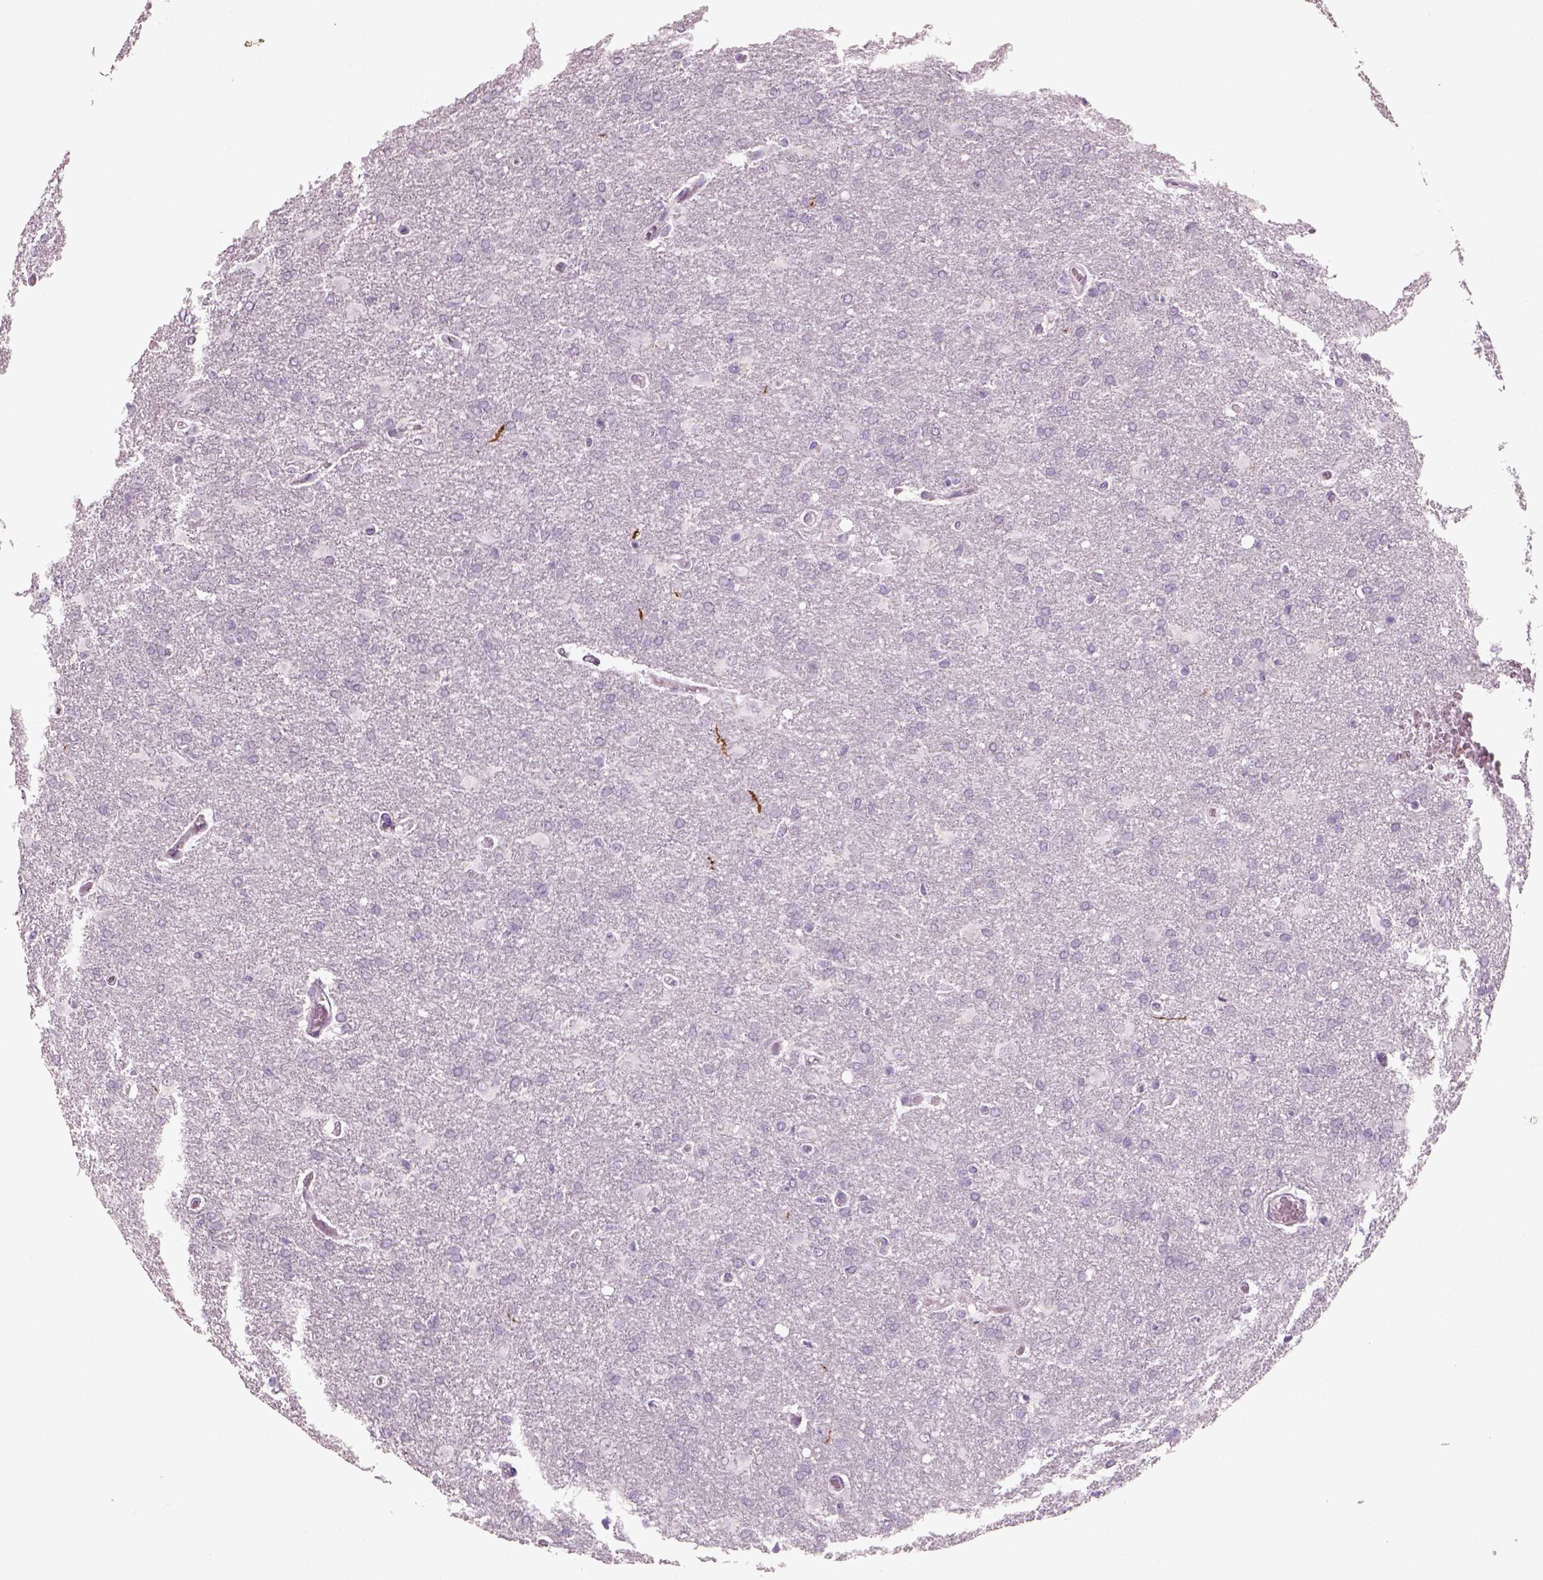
{"staining": {"intensity": "negative", "quantity": "none", "location": "none"}, "tissue": "glioma", "cell_type": "Tumor cells", "image_type": "cancer", "snomed": [{"axis": "morphology", "description": "Glioma, malignant, High grade"}, {"axis": "topography", "description": "Brain"}], "caption": "Immunohistochemistry micrograph of human malignant glioma (high-grade) stained for a protein (brown), which reveals no staining in tumor cells.", "gene": "SLC6A2", "patient": {"sex": "male", "age": 68}}